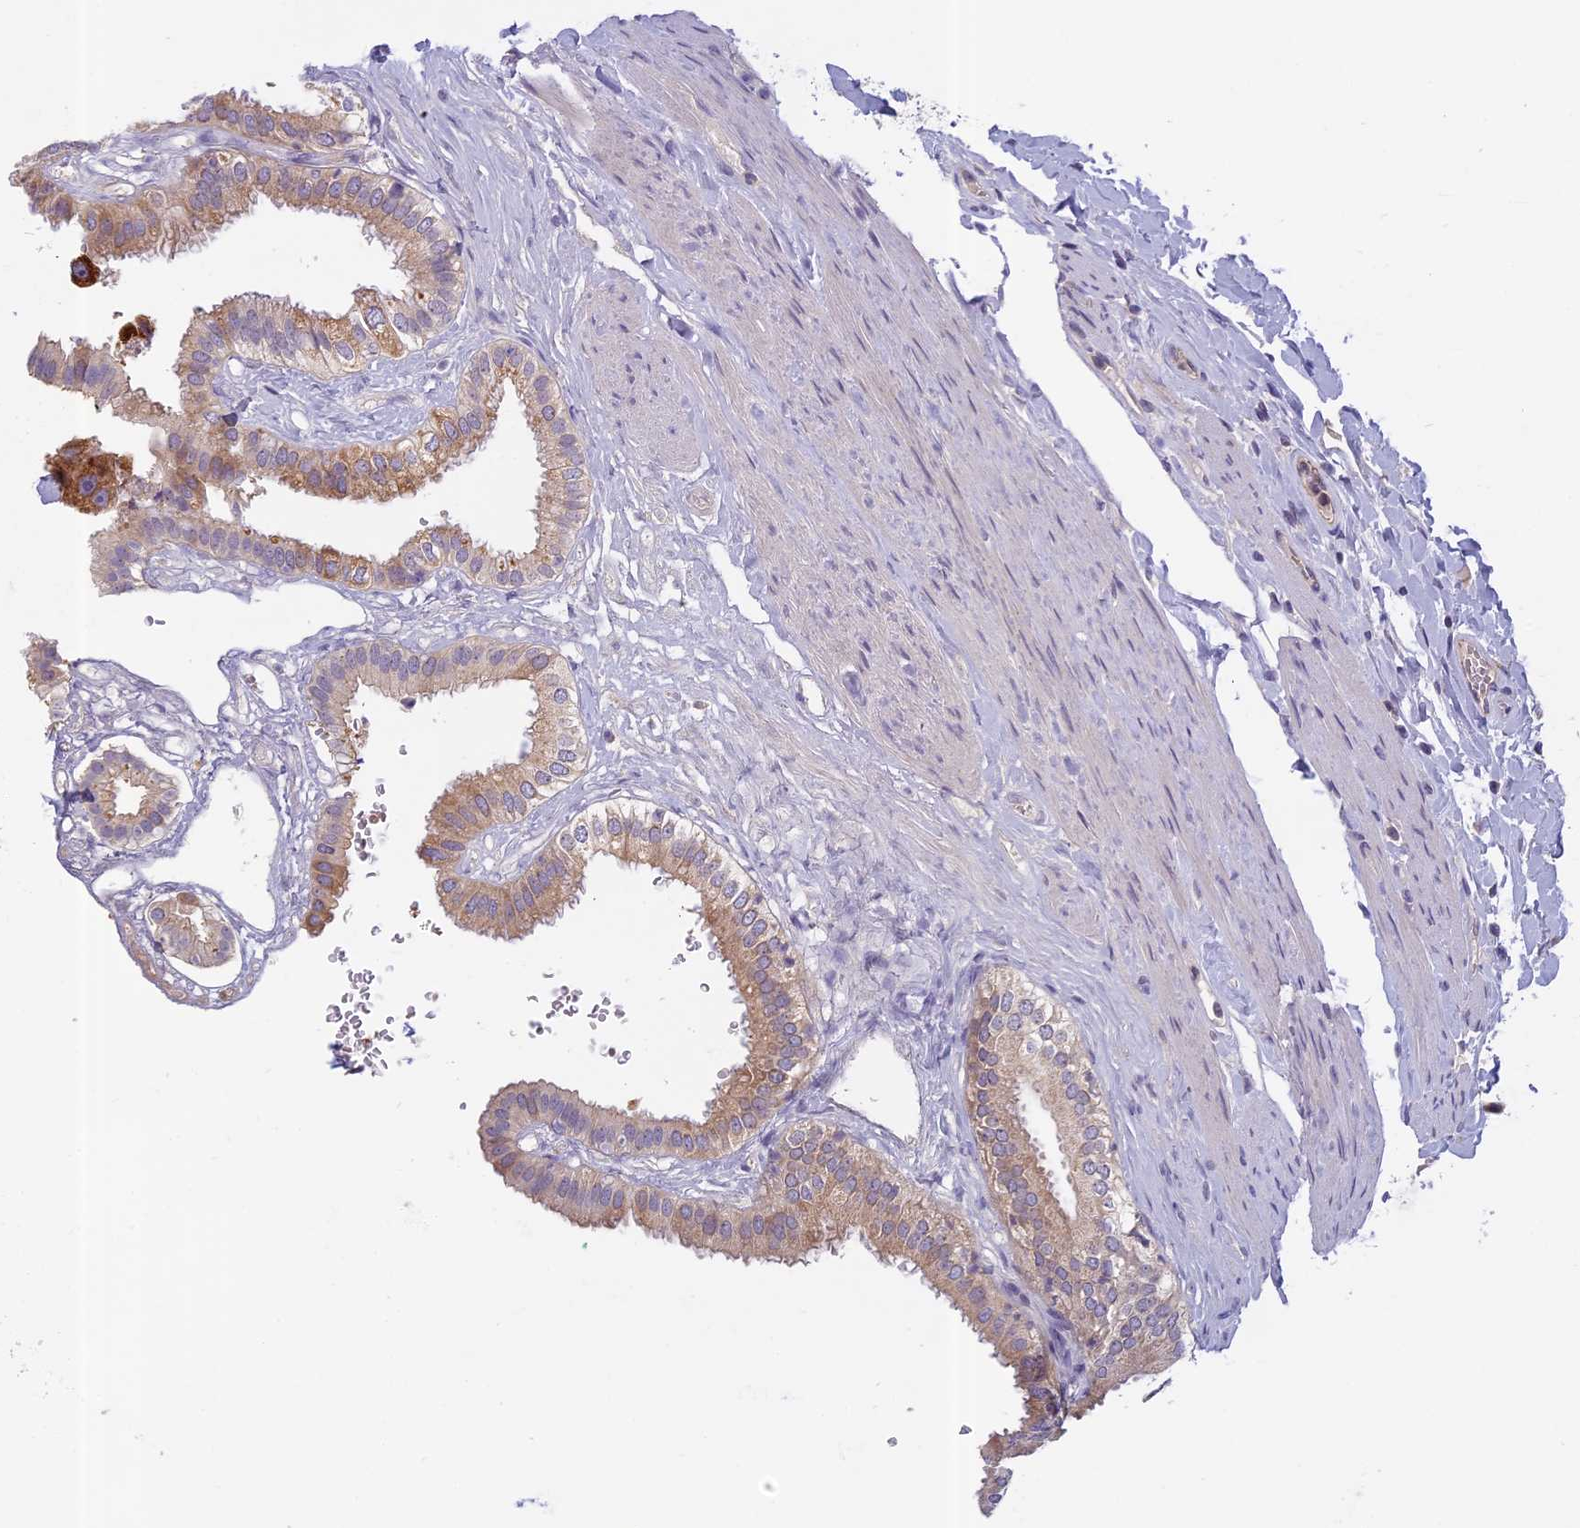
{"staining": {"intensity": "moderate", "quantity": ">75%", "location": "cytoplasmic/membranous"}, "tissue": "gallbladder", "cell_type": "Glandular cells", "image_type": "normal", "snomed": [{"axis": "morphology", "description": "Normal tissue, NOS"}, {"axis": "topography", "description": "Gallbladder"}], "caption": "Brown immunohistochemical staining in benign gallbladder reveals moderate cytoplasmic/membranous positivity in approximately >75% of glandular cells.", "gene": "SEMA7A", "patient": {"sex": "female", "age": 61}}